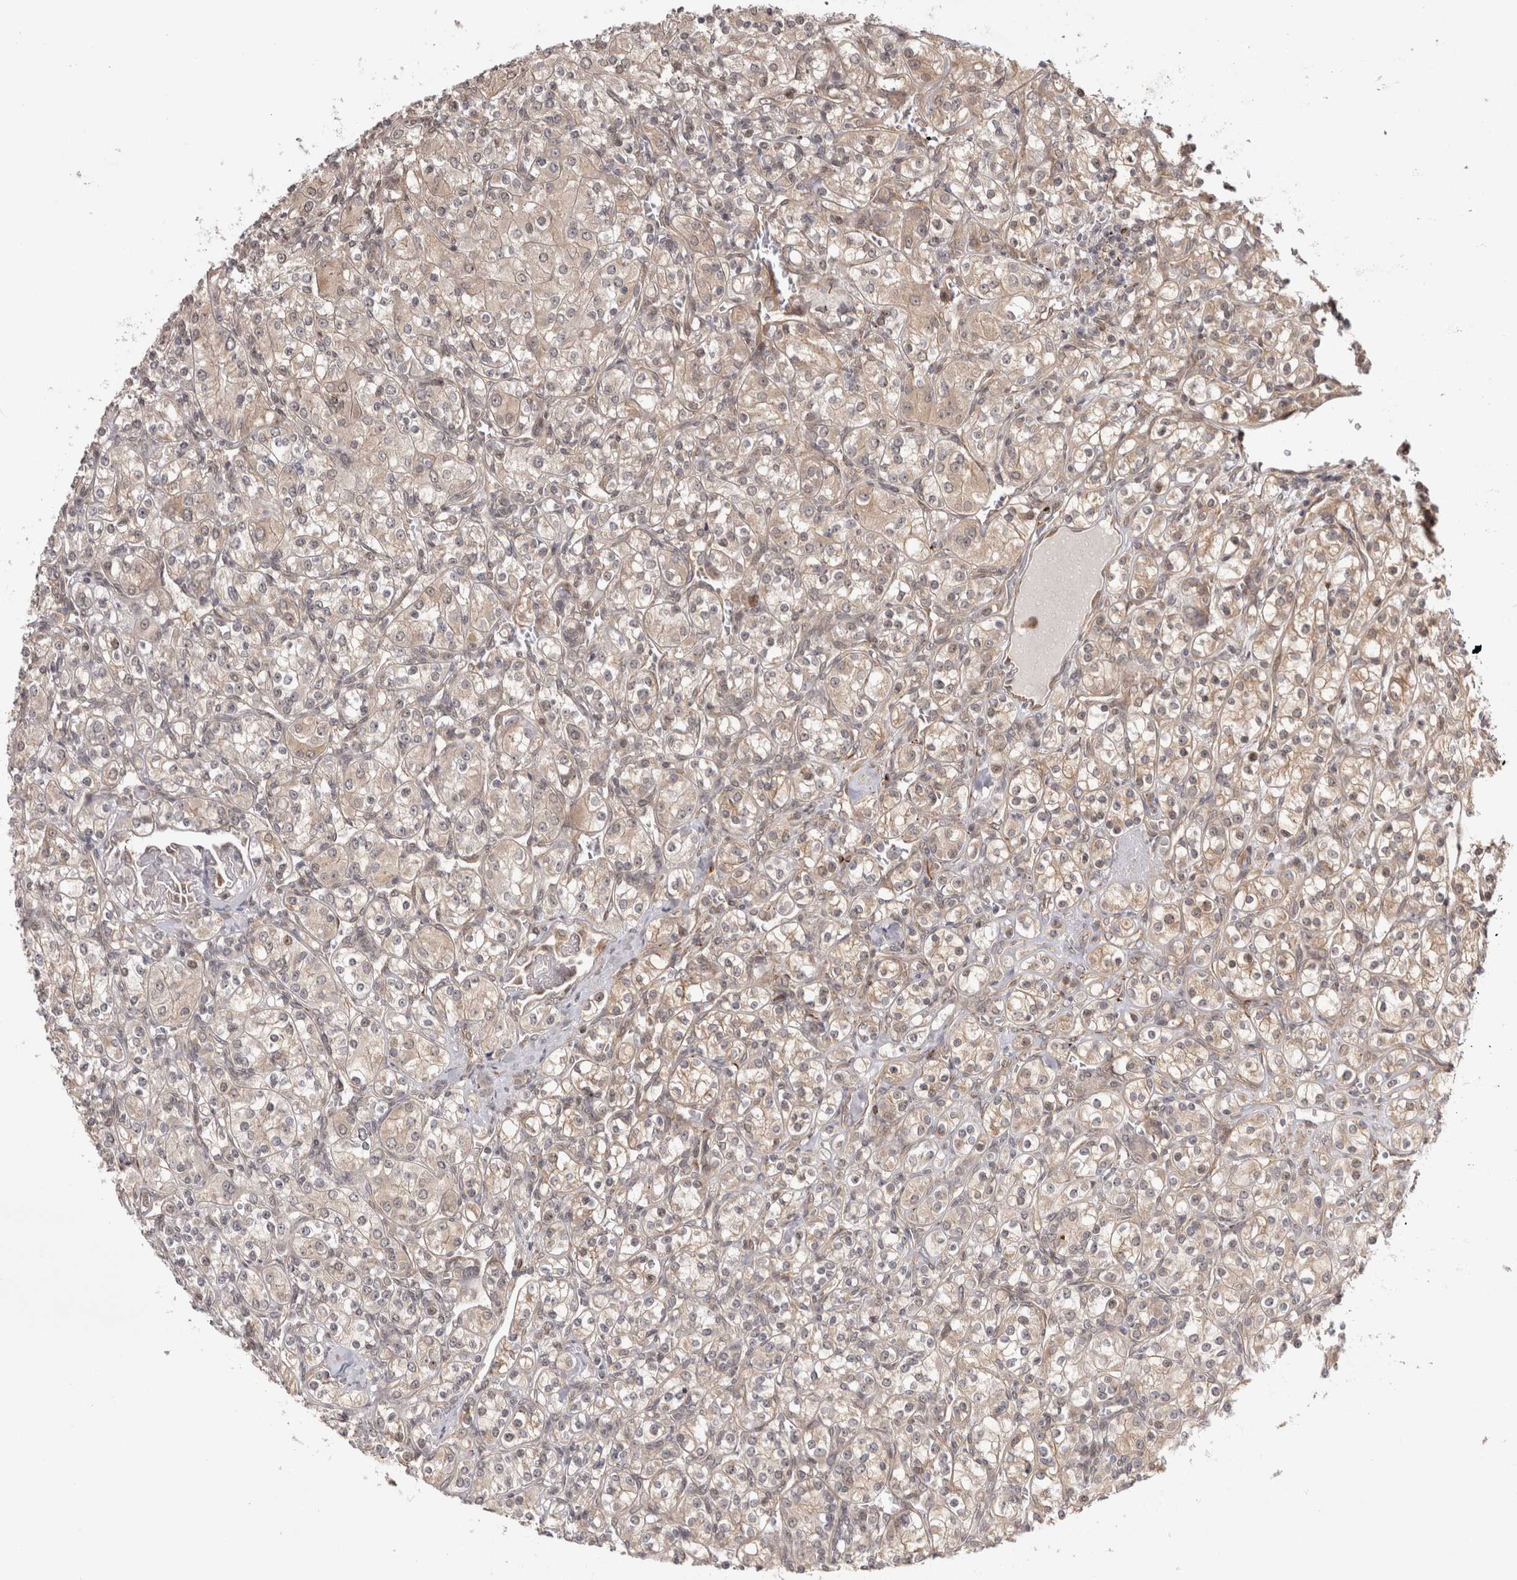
{"staining": {"intensity": "weak", "quantity": "25%-75%", "location": "cytoplasmic/membranous"}, "tissue": "renal cancer", "cell_type": "Tumor cells", "image_type": "cancer", "snomed": [{"axis": "morphology", "description": "Adenocarcinoma, NOS"}, {"axis": "topography", "description": "Kidney"}], "caption": "Immunohistochemical staining of human renal cancer (adenocarcinoma) exhibits low levels of weak cytoplasmic/membranous positivity in approximately 25%-75% of tumor cells. (IHC, brightfield microscopy, high magnification).", "gene": "ZNF318", "patient": {"sex": "male", "age": 77}}